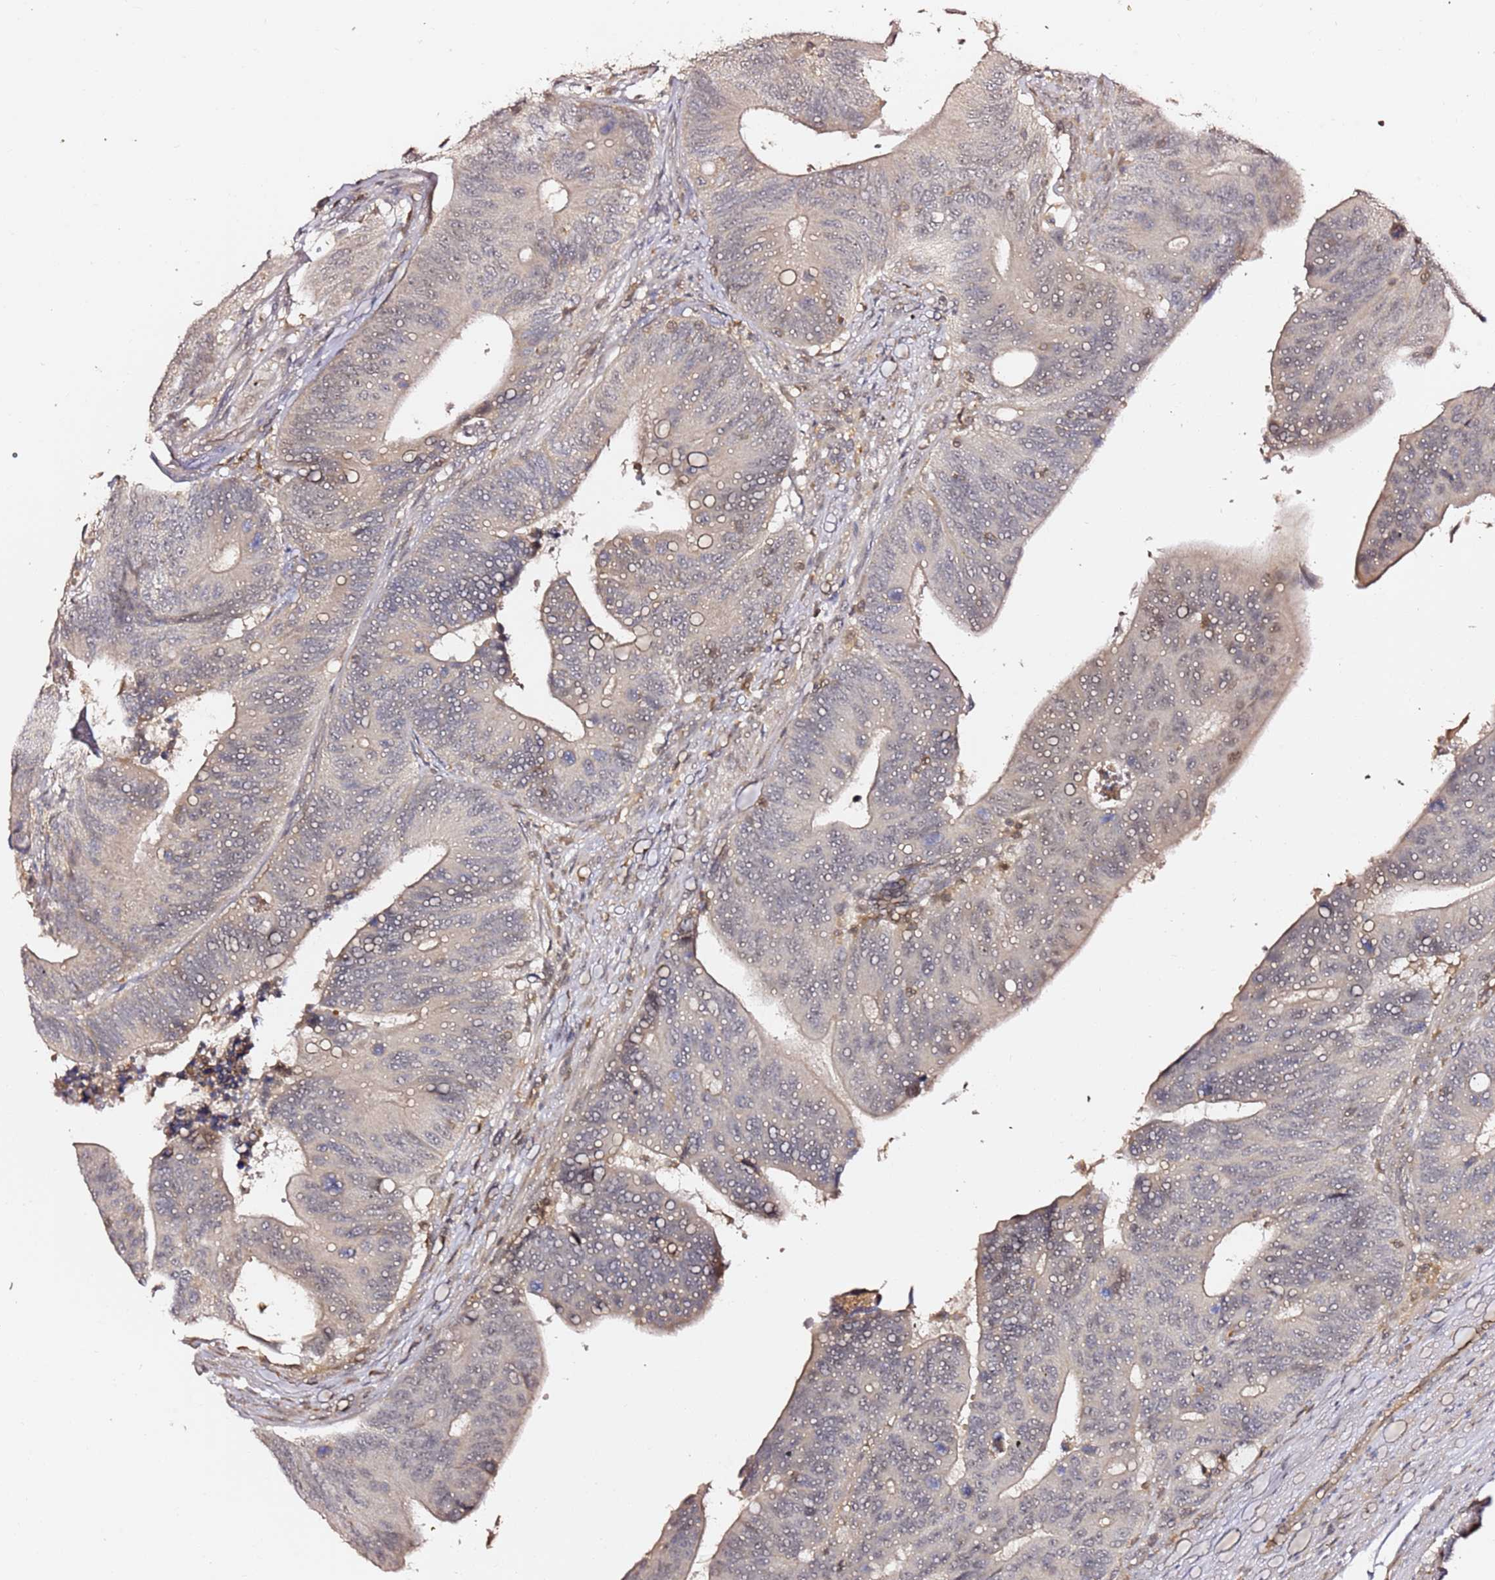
{"staining": {"intensity": "weak", "quantity": "<25%", "location": "nuclear"}, "tissue": "colorectal cancer", "cell_type": "Tumor cells", "image_type": "cancer", "snomed": [{"axis": "morphology", "description": "Adenocarcinoma, NOS"}, {"axis": "topography", "description": "Colon"}], "caption": "Immunohistochemistry (IHC) of colorectal cancer (adenocarcinoma) displays no staining in tumor cells.", "gene": "OR5V1", "patient": {"sex": "male", "age": 87}}